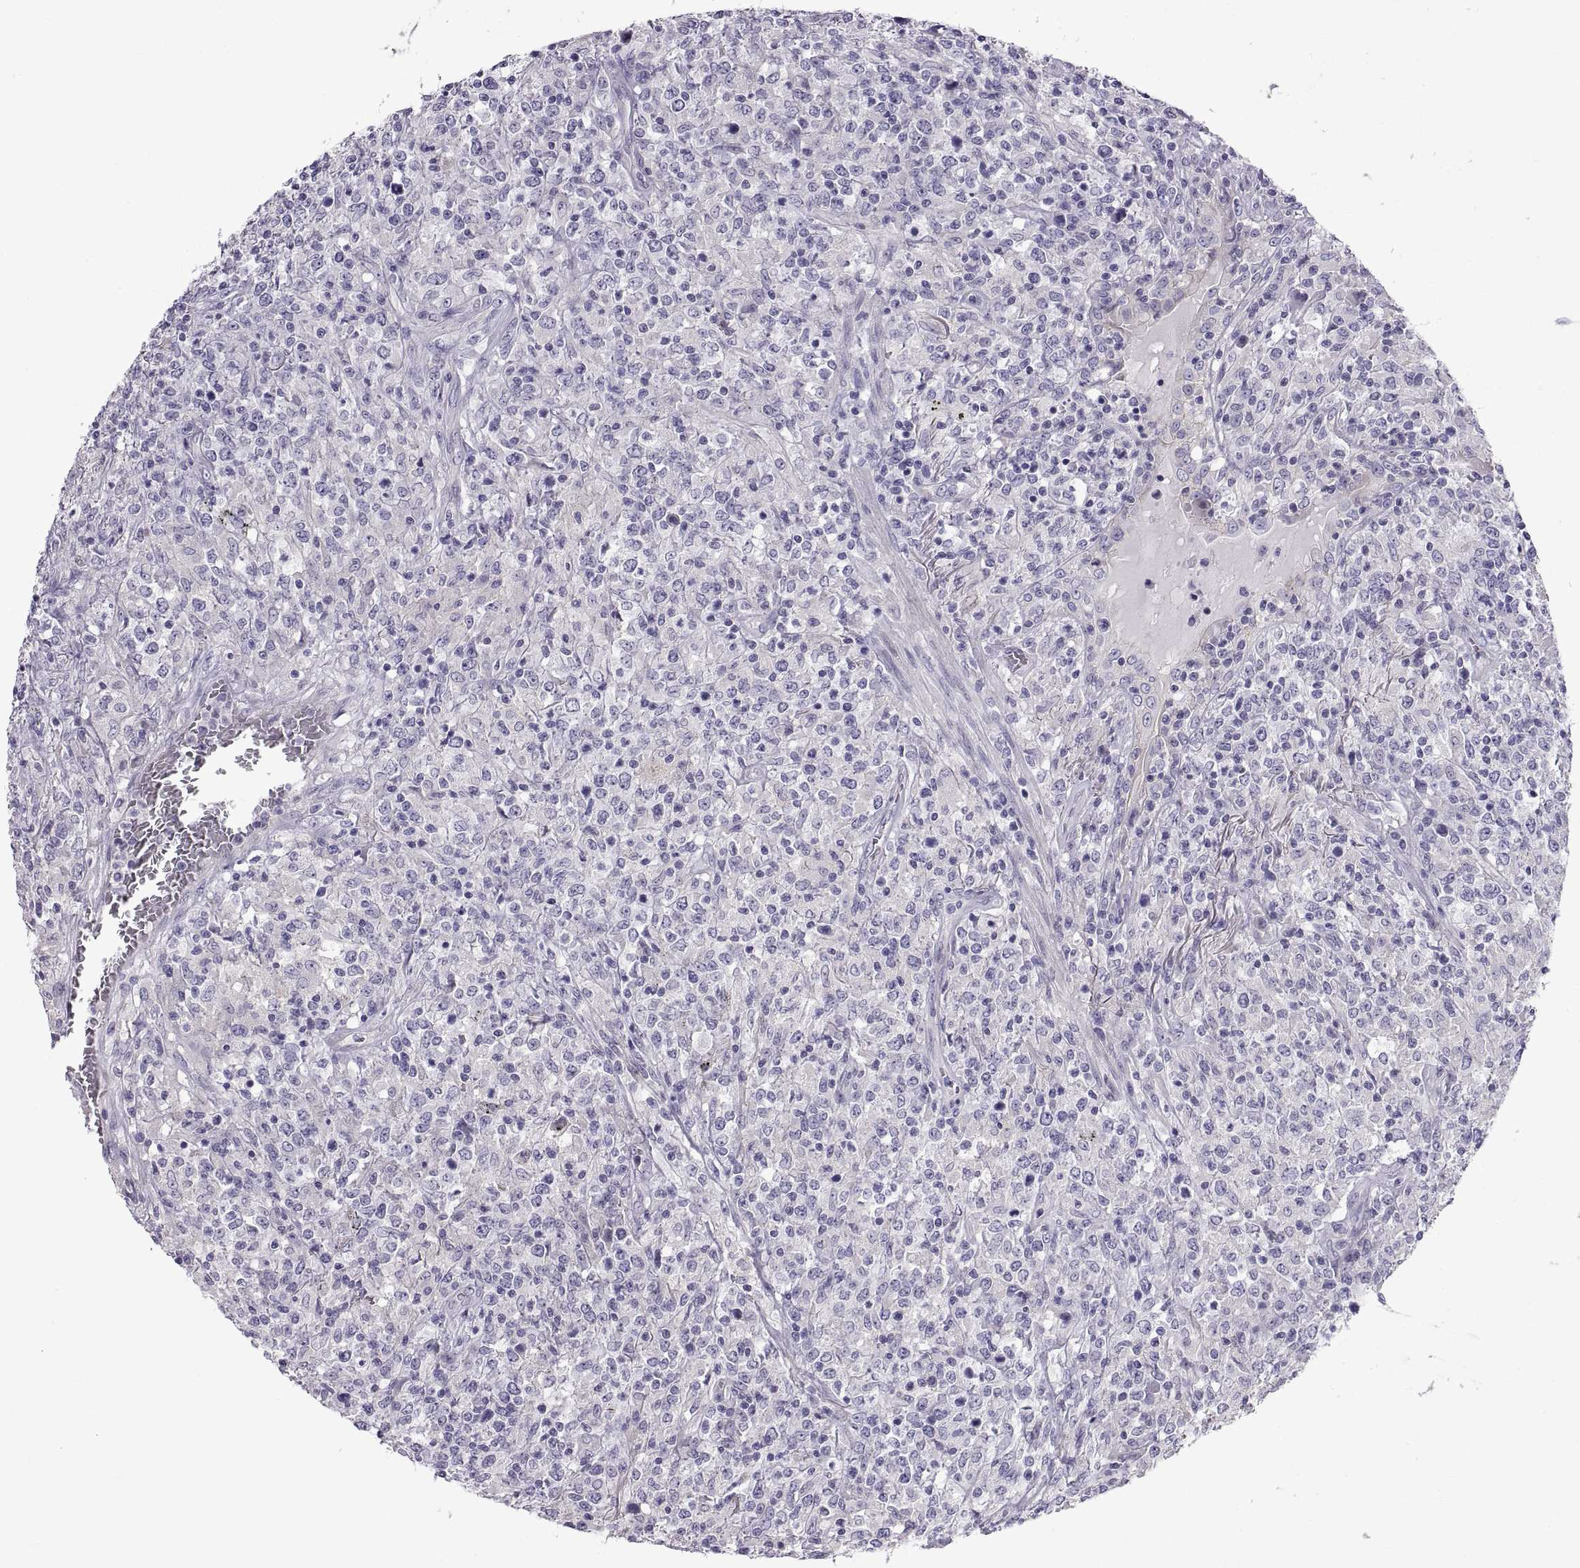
{"staining": {"intensity": "negative", "quantity": "none", "location": "none"}, "tissue": "lymphoma", "cell_type": "Tumor cells", "image_type": "cancer", "snomed": [{"axis": "morphology", "description": "Malignant lymphoma, non-Hodgkin's type, High grade"}, {"axis": "topography", "description": "Lung"}], "caption": "Tumor cells are negative for brown protein staining in high-grade malignant lymphoma, non-Hodgkin's type.", "gene": "CRYBB3", "patient": {"sex": "male", "age": 79}}